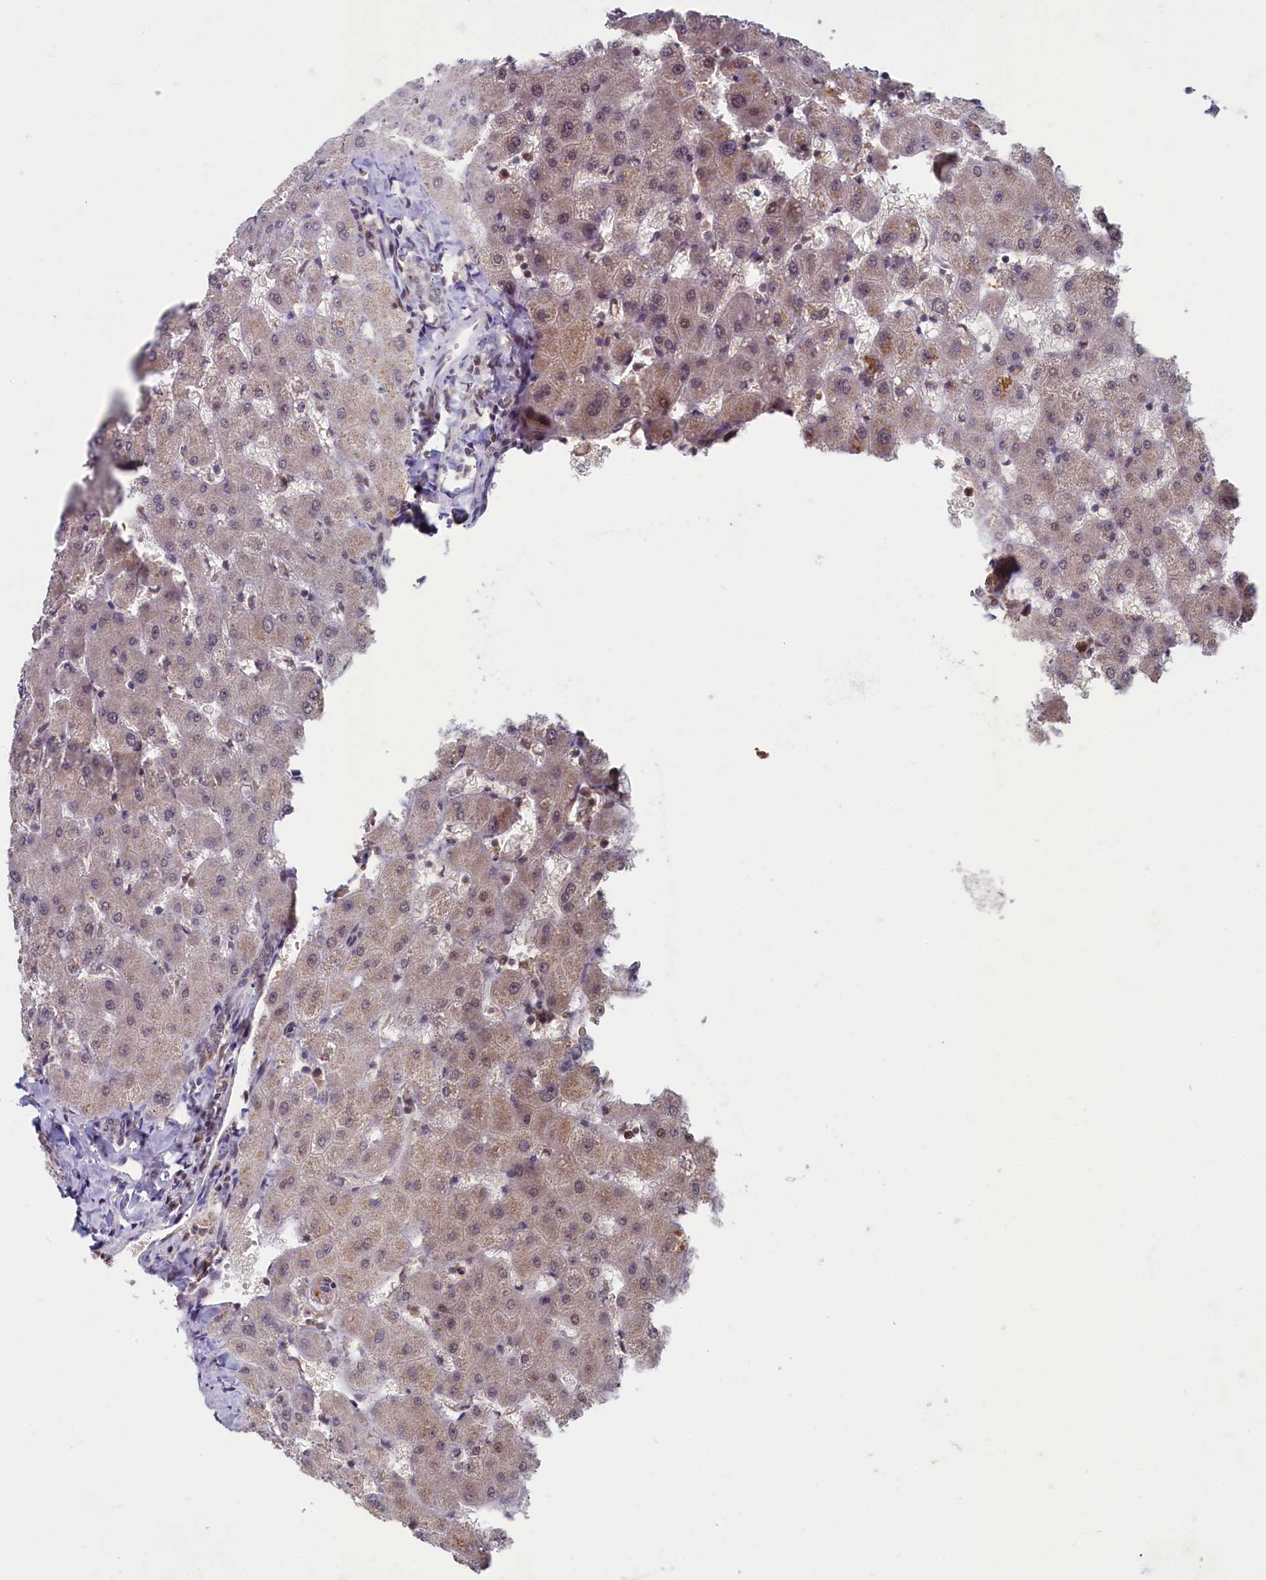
{"staining": {"intensity": "weak", "quantity": "25%-75%", "location": "cytoplasmic/membranous,nuclear"}, "tissue": "liver", "cell_type": "Cholangiocytes", "image_type": "normal", "snomed": [{"axis": "morphology", "description": "Normal tissue, NOS"}, {"axis": "topography", "description": "Liver"}], "caption": "Liver stained with DAB immunohistochemistry displays low levels of weak cytoplasmic/membranous,nuclear expression in approximately 25%-75% of cholangiocytes.", "gene": "BRCA1", "patient": {"sex": "female", "age": 63}}